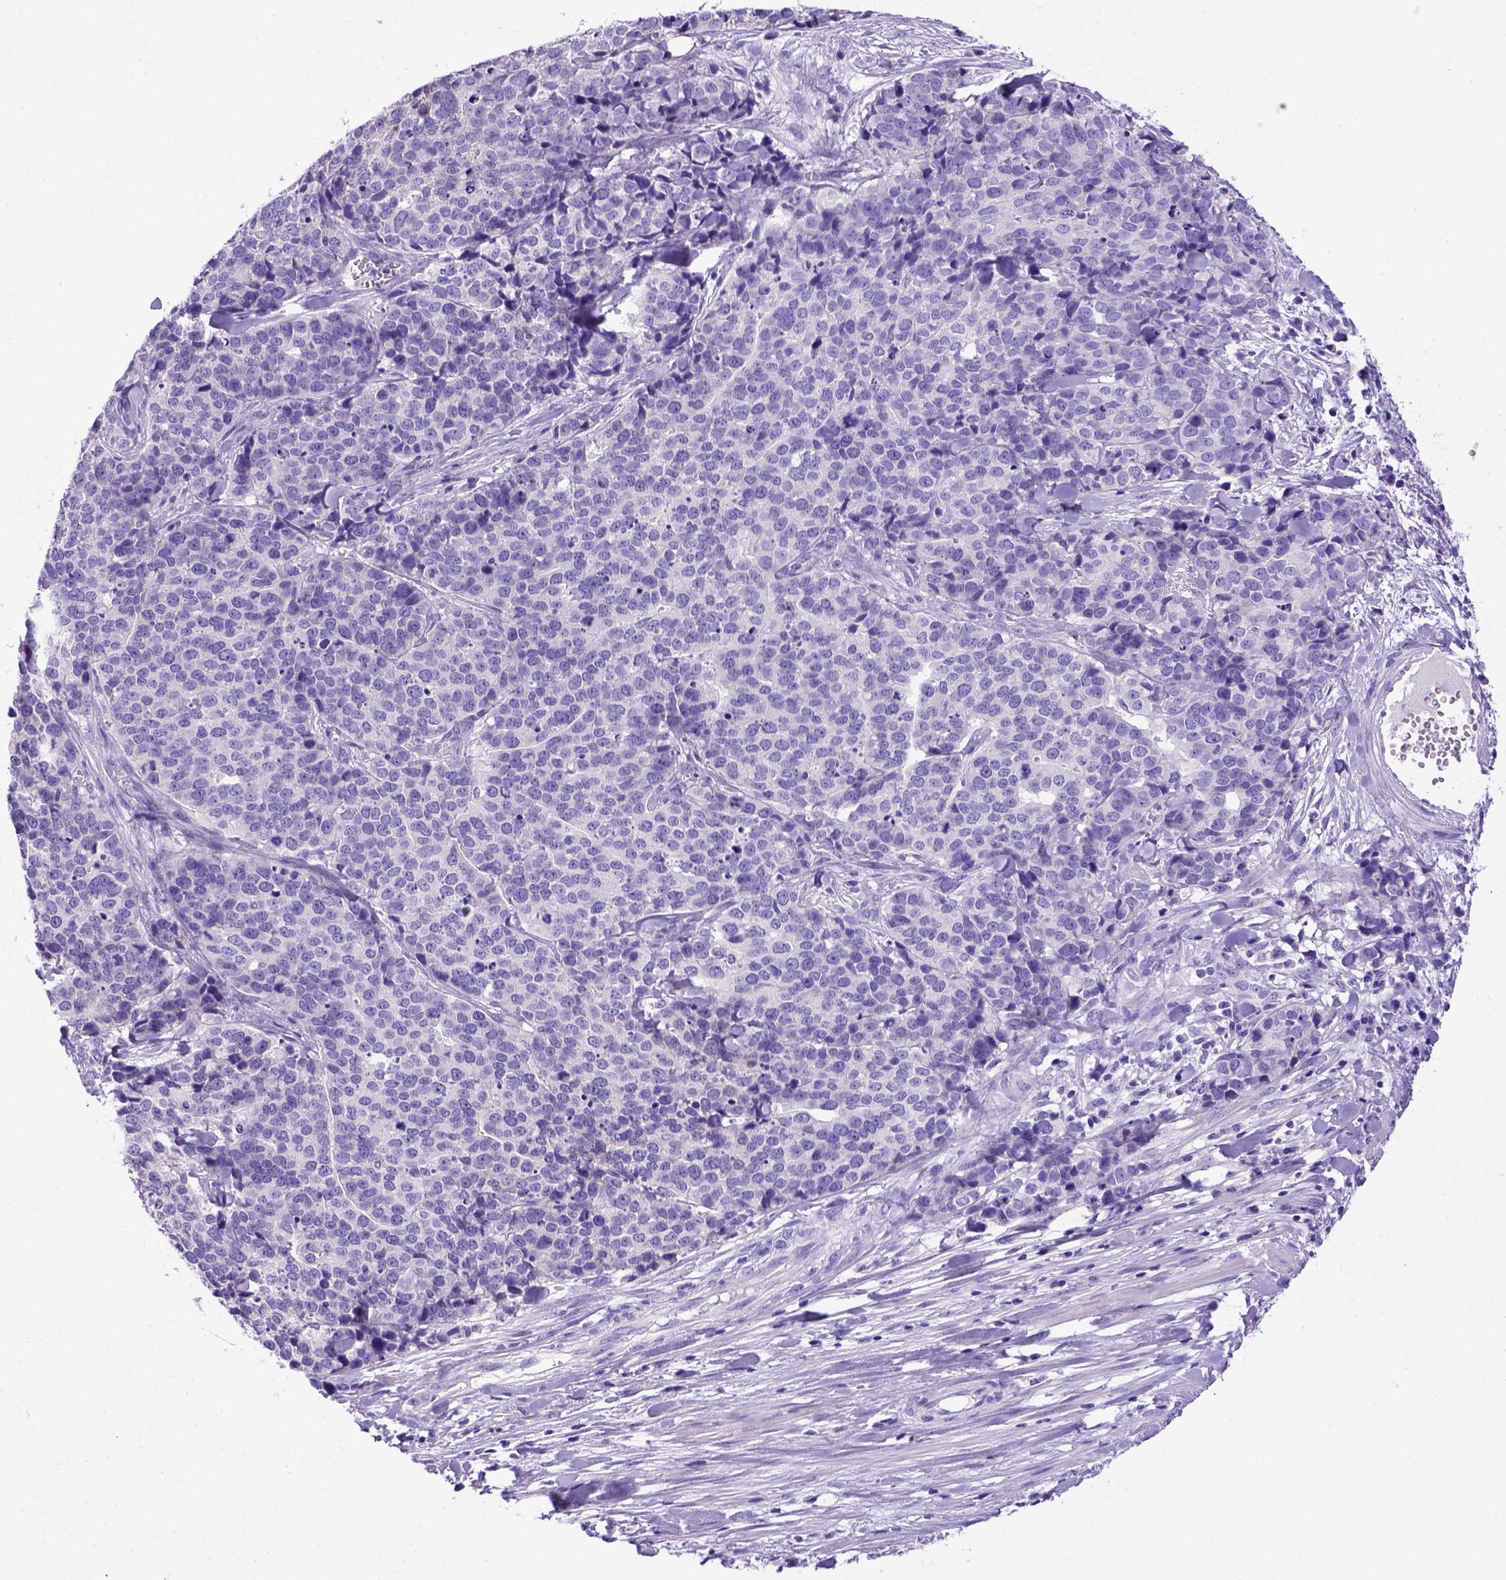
{"staining": {"intensity": "negative", "quantity": "none", "location": "none"}, "tissue": "ovarian cancer", "cell_type": "Tumor cells", "image_type": "cancer", "snomed": [{"axis": "morphology", "description": "Carcinoma, endometroid"}, {"axis": "topography", "description": "Ovary"}], "caption": "Immunohistochemical staining of human endometroid carcinoma (ovarian) displays no significant staining in tumor cells.", "gene": "PTGES", "patient": {"sex": "female", "age": 65}}